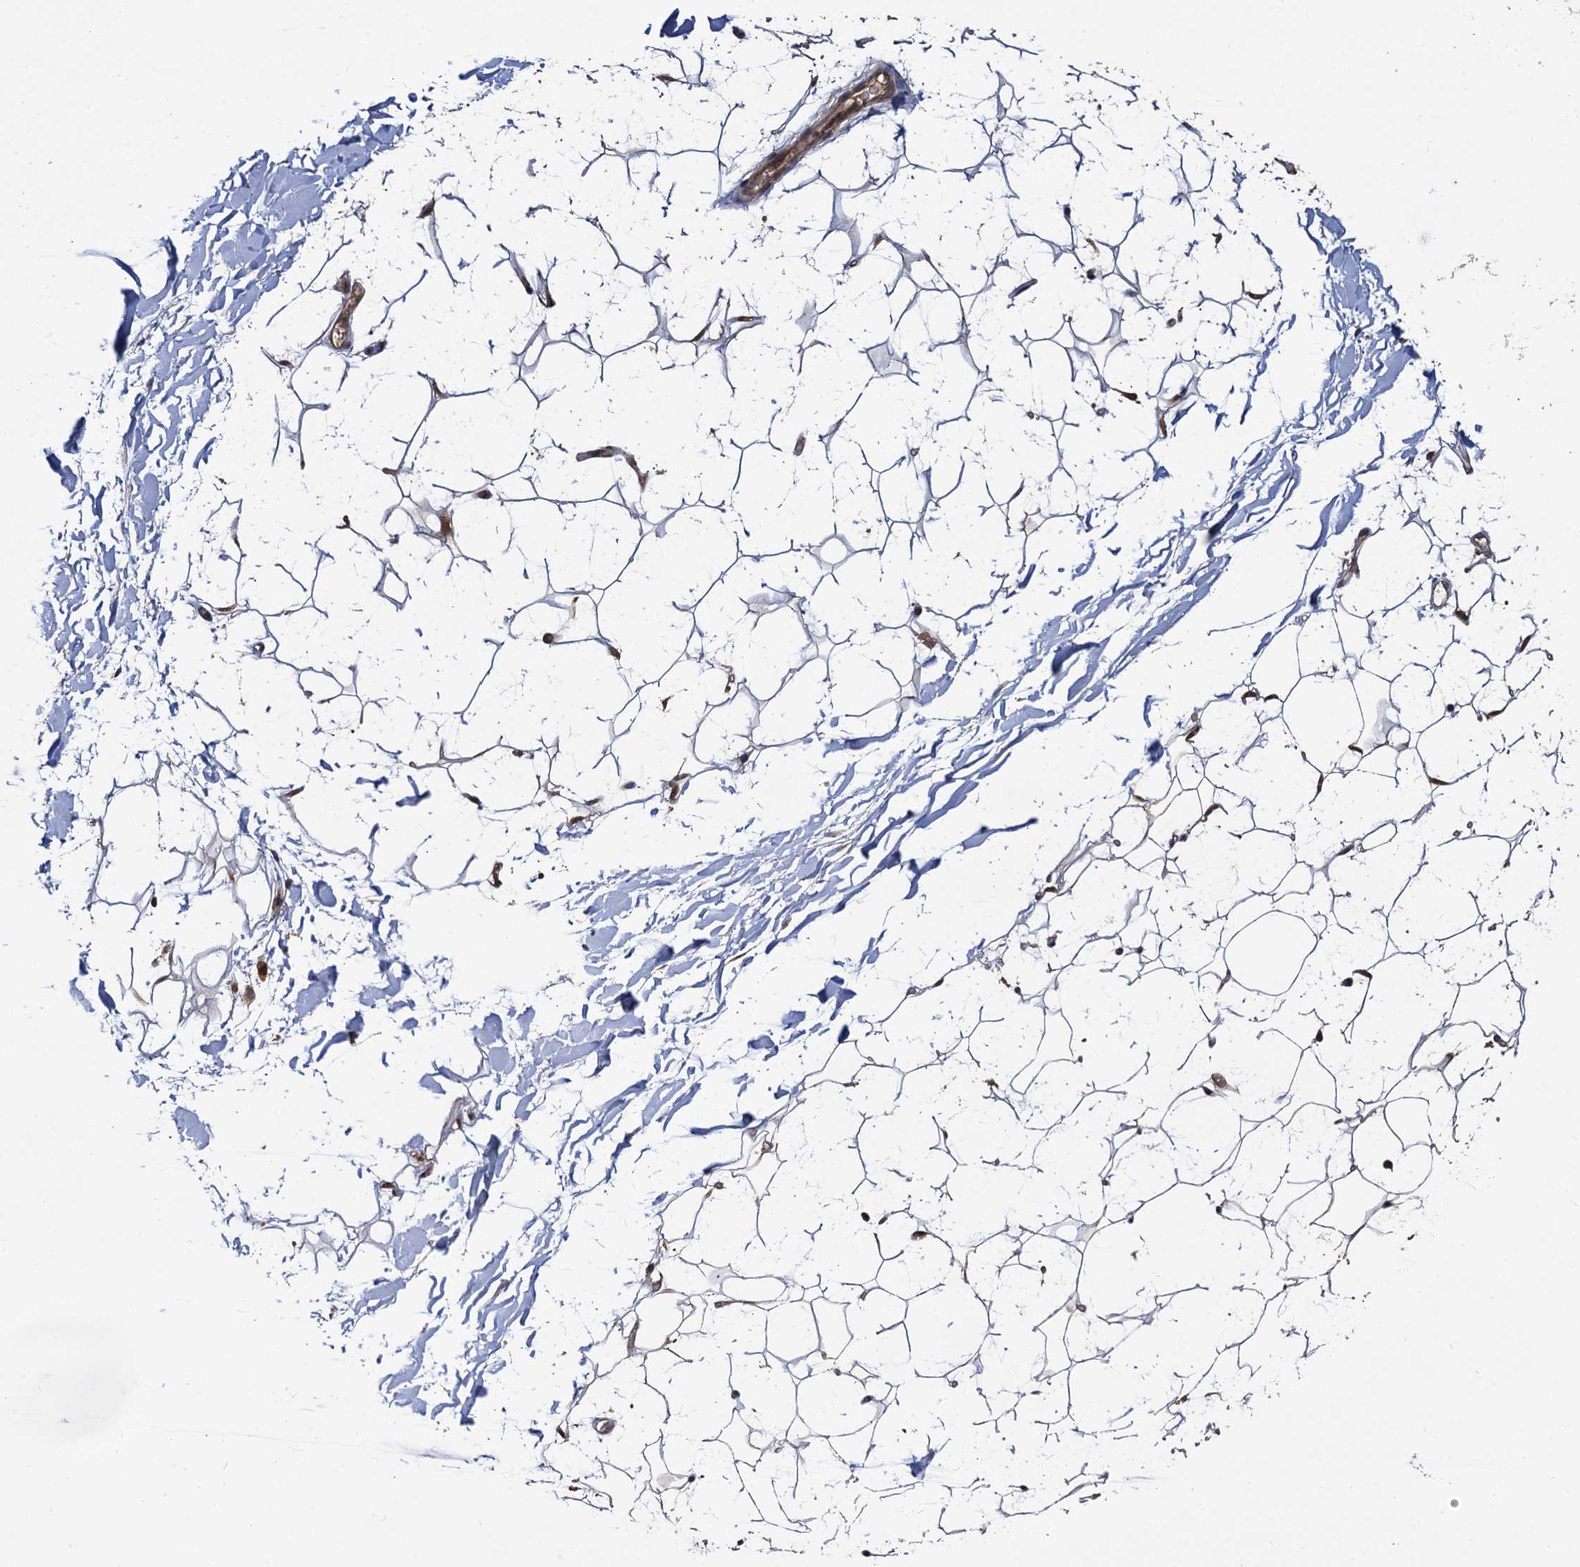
{"staining": {"intensity": "moderate", "quantity": "<25%", "location": "cytoplasmic/membranous,nuclear"}, "tissue": "adipose tissue", "cell_type": "Adipocytes", "image_type": "normal", "snomed": [{"axis": "morphology", "description": "Normal tissue, NOS"}, {"axis": "topography", "description": "Breast"}], "caption": "Adipose tissue was stained to show a protein in brown. There is low levels of moderate cytoplasmic/membranous,nuclear staining in approximately <25% of adipocytes.", "gene": "SELENOP", "patient": {"sex": "female", "age": 26}}